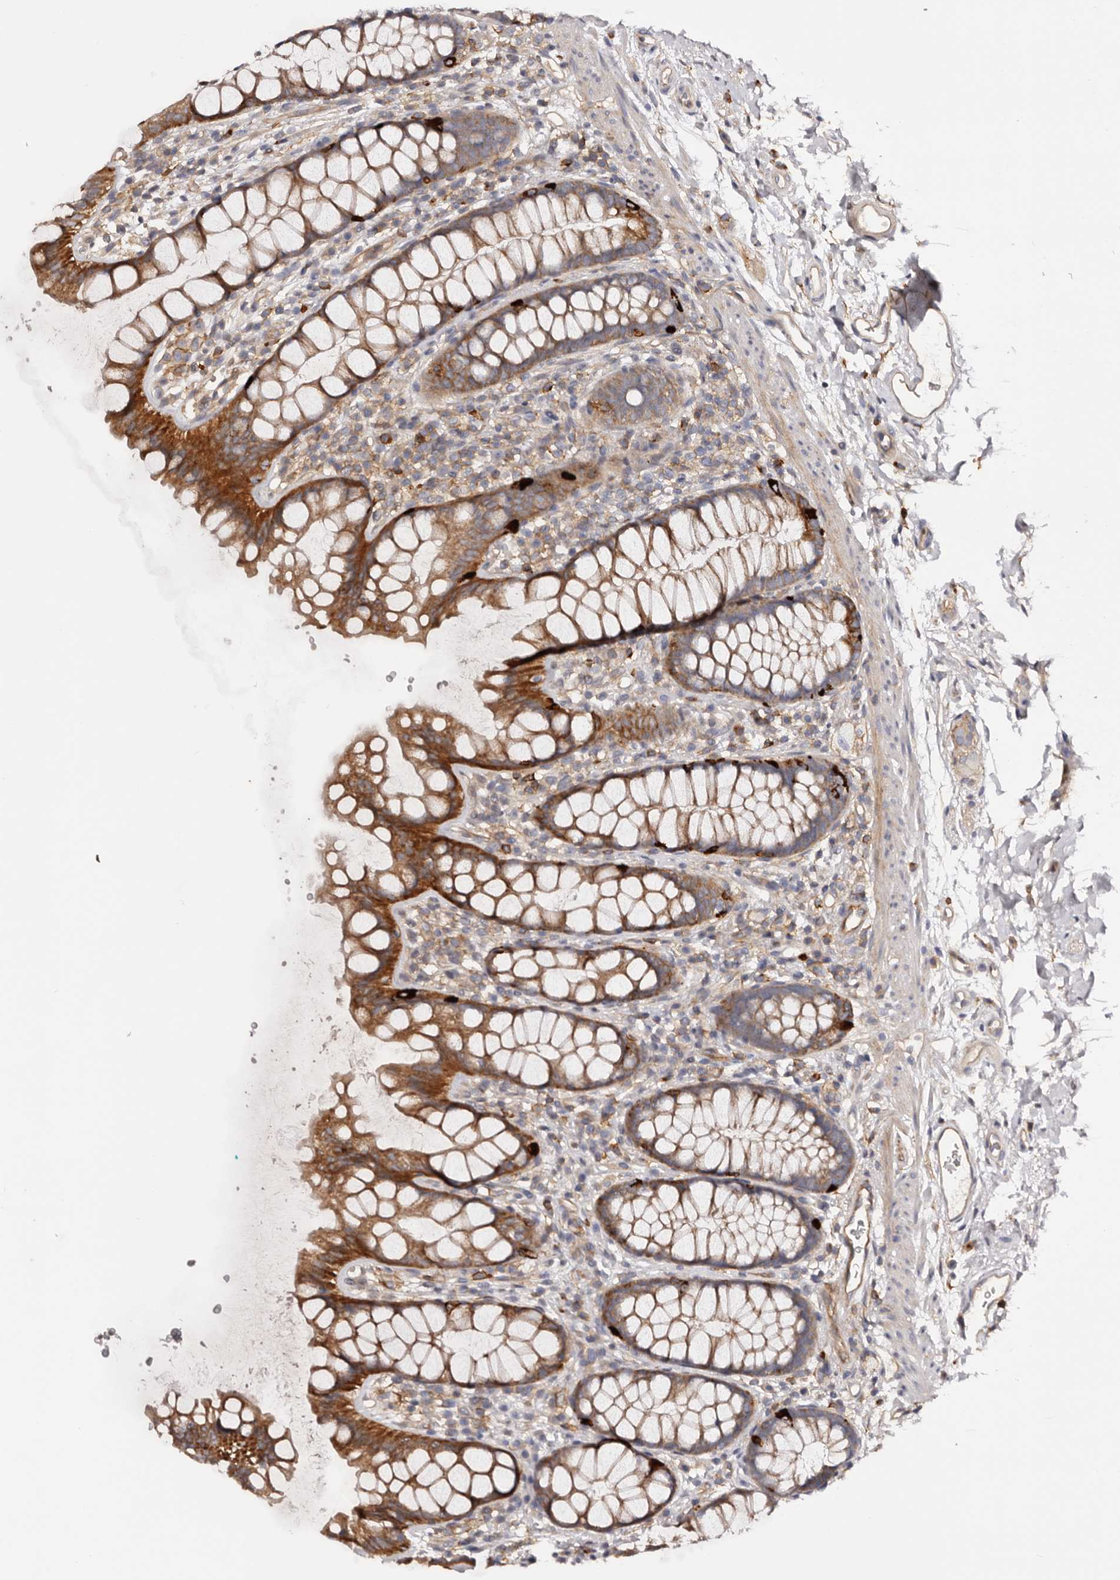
{"staining": {"intensity": "moderate", "quantity": ">75%", "location": "cytoplasmic/membranous"}, "tissue": "rectum", "cell_type": "Glandular cells", "image_type": "normal", "snomed": [{"axis": "morphology", "description": "Normal tissue, NOS"}, {"axis": "topography", "description": "Rectum"}], "caption": "The image demonstrates a brown stain indicating the presence of a protein in the cytoplasmic/membranous of glandular cells in rectum.", "gene": "DMRT2", "patient": {"sex": "female", "age": 65}}